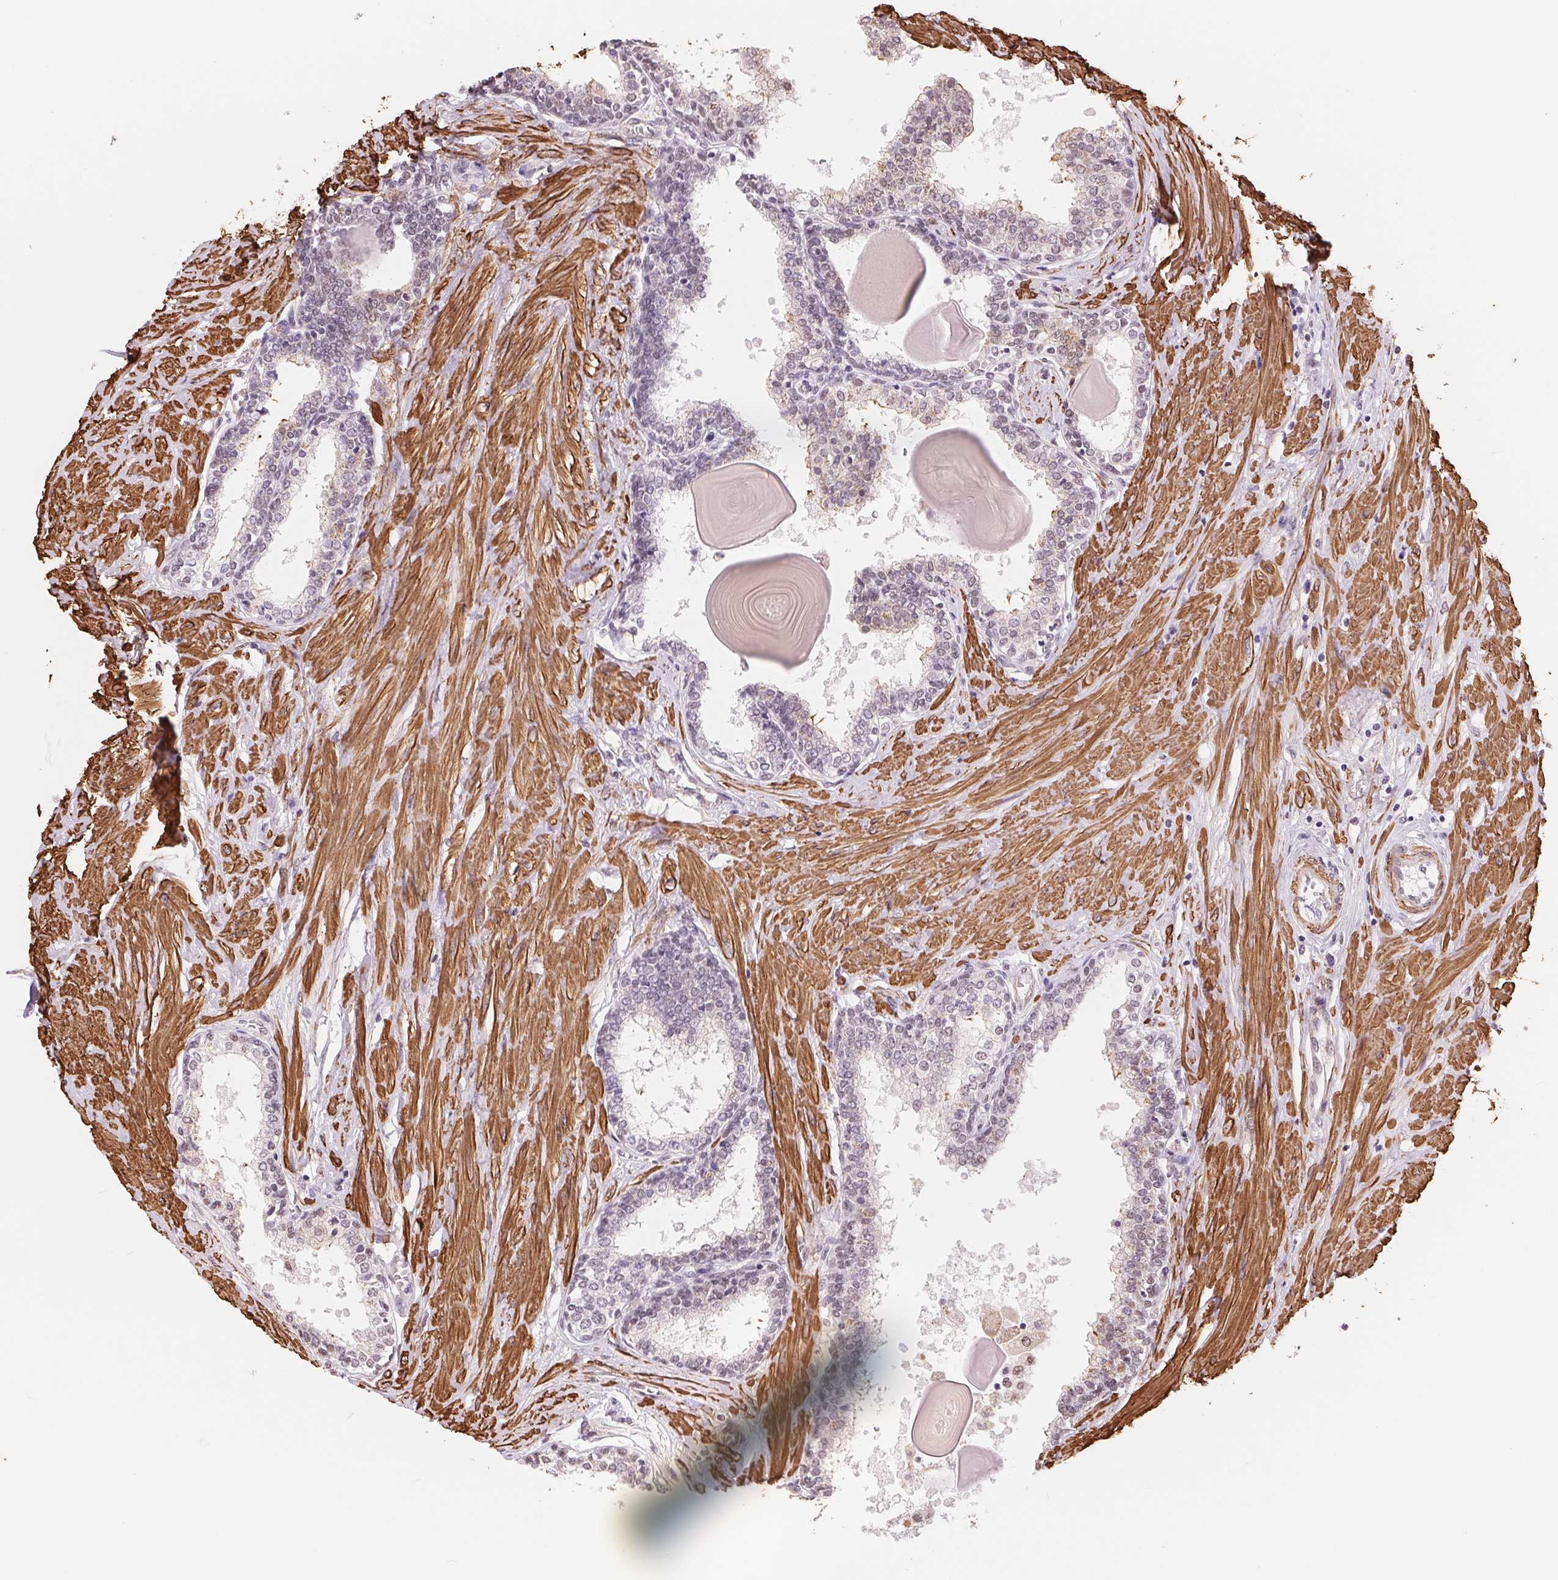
{"staining": {"intensity": "negative", "quantity": "none", "location": "none"}, "tissue": "prostate", "cell_type": "Glandular cells", "image_type": "normal", "snomed": [{"axis": "morphology", "description": "Normal tissue, NOS"}, {"axis": "topography", "description": "Prostate"}], "caption": "This is an immunohistochemistry histopathology image of unremarkable prostate. There is no expression in glandular cells.", "gene": "BCAT1", "patient": {"sex": "male", "age": 55}}